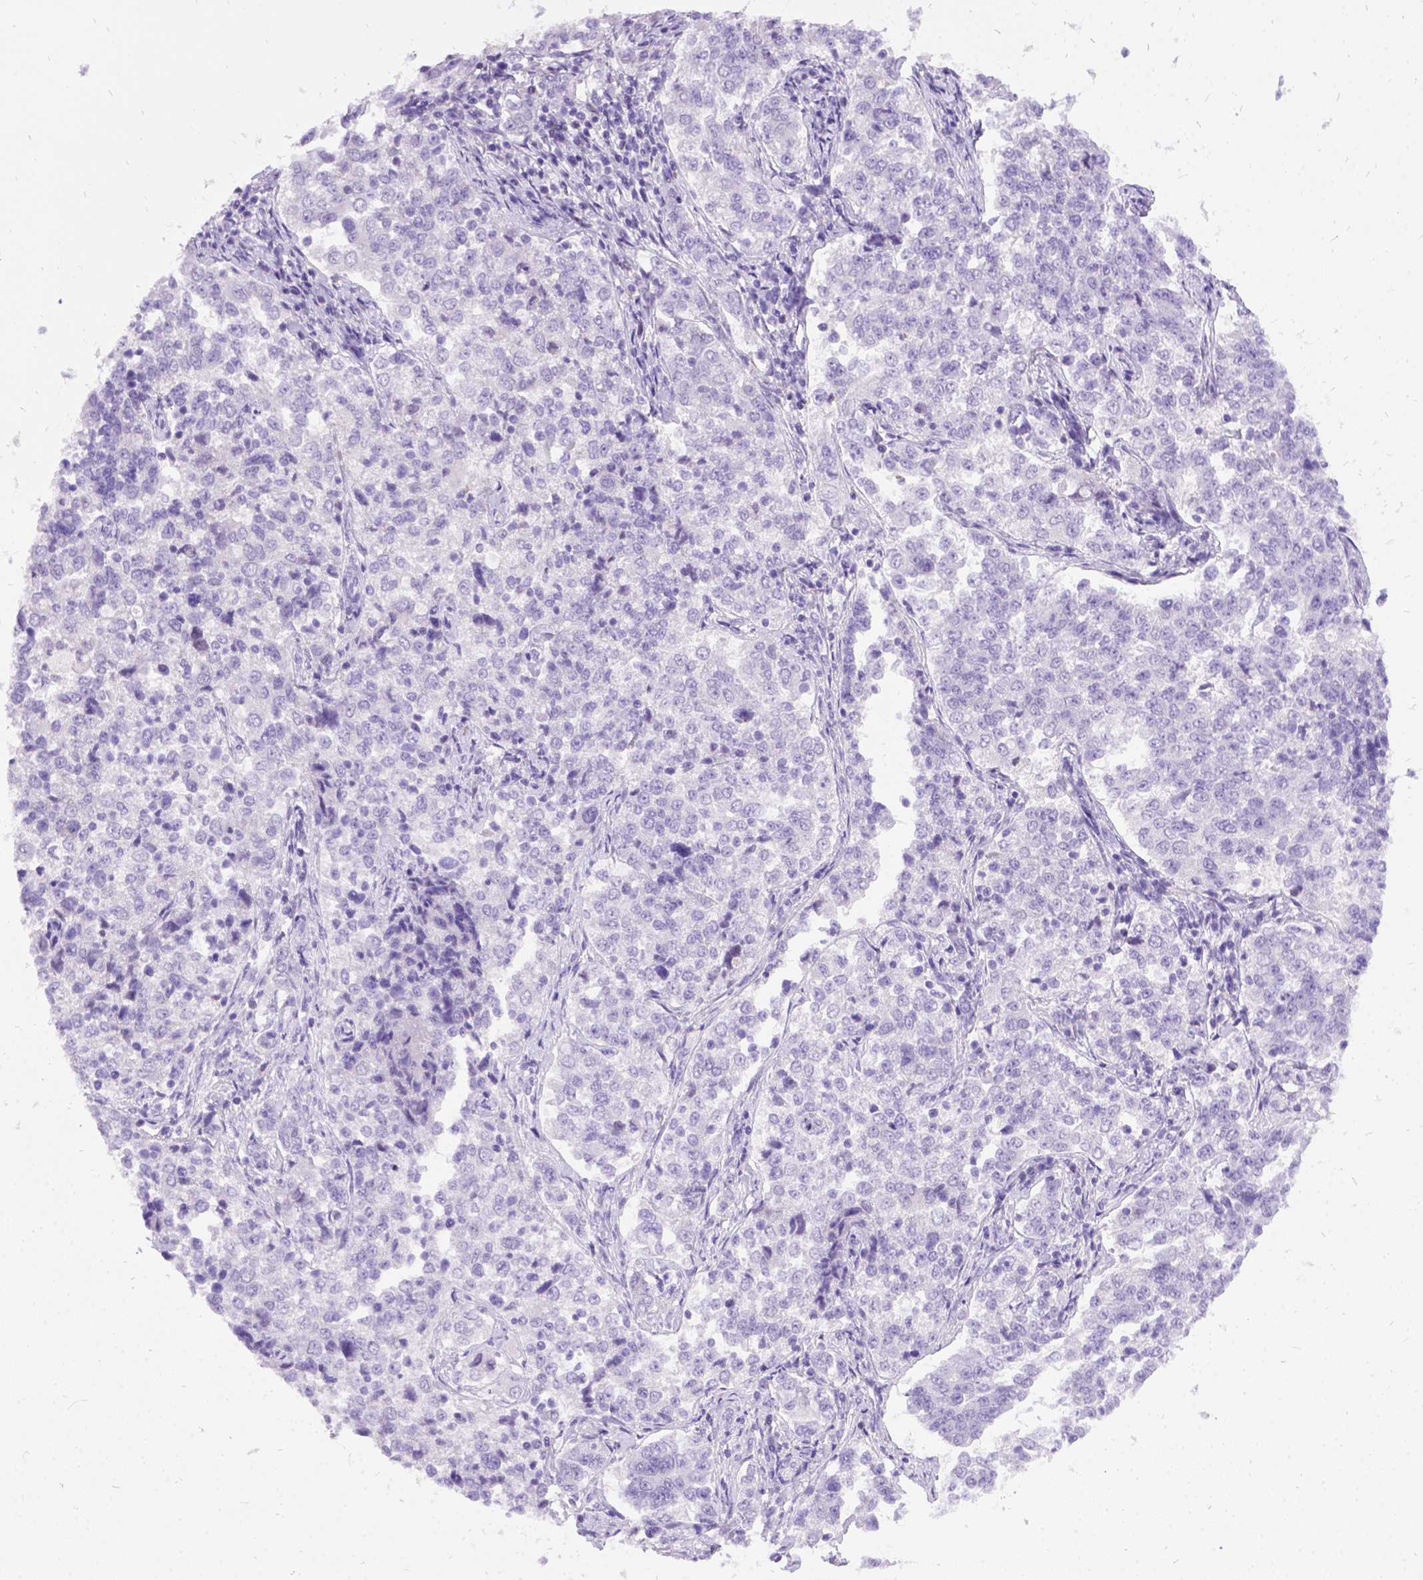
{"staining": {"intensity": "negative", "quantity": "none", "location": "none"}, "tissue": "endometrial cancer", "cell_type": "Tumor cells", "image_type": "cancer", "snomed": [{"axis": "morphology", "description": "Adenocarcinoma, NOS"}, {"axis": "topography", "description": "Endometrium"}], "caption": "Protein analysis of endometrial cancer demonstrates no significant staining in tumor cells.", "gene": "PRG2", "patient": {"sex": "female", "age": 43}}